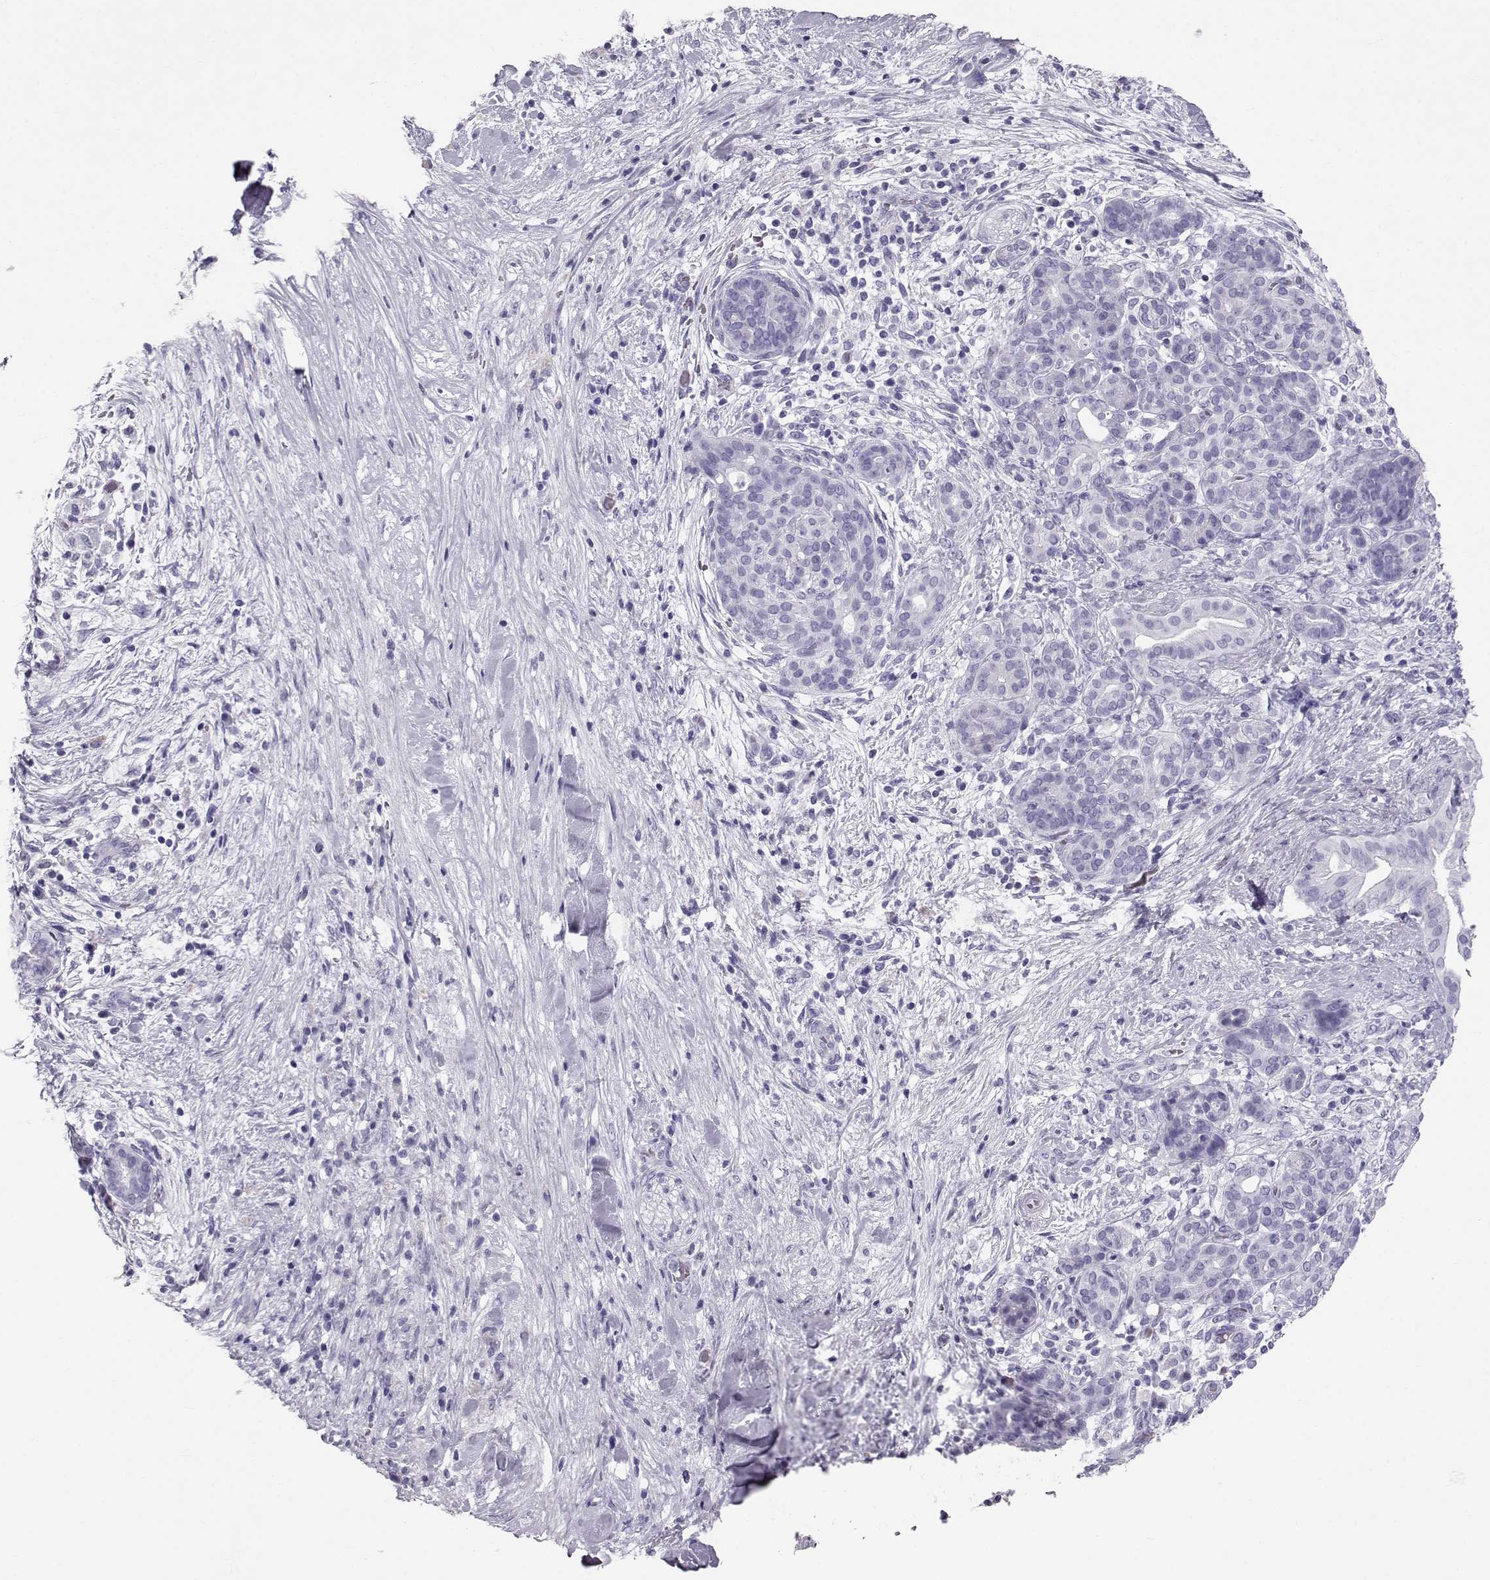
{"staining": {"intensity": "negative", "quantity": "none", "location": "none"}, "tissue": "pancreatic cancer", "cell_type": "Tumor cells", "image_type": "cancer", "snomed": [{"axis": "morphology", "description": "Adenocarcinoma, NOS"}, {"axis": "topography", "description": "Pancreas"}], "caption": "Tumor cells are negative for brown protein staining in pancreatic adenocarcinoma.", "gene": "RD3", "patient": {"sex": "male", "age": 44}}